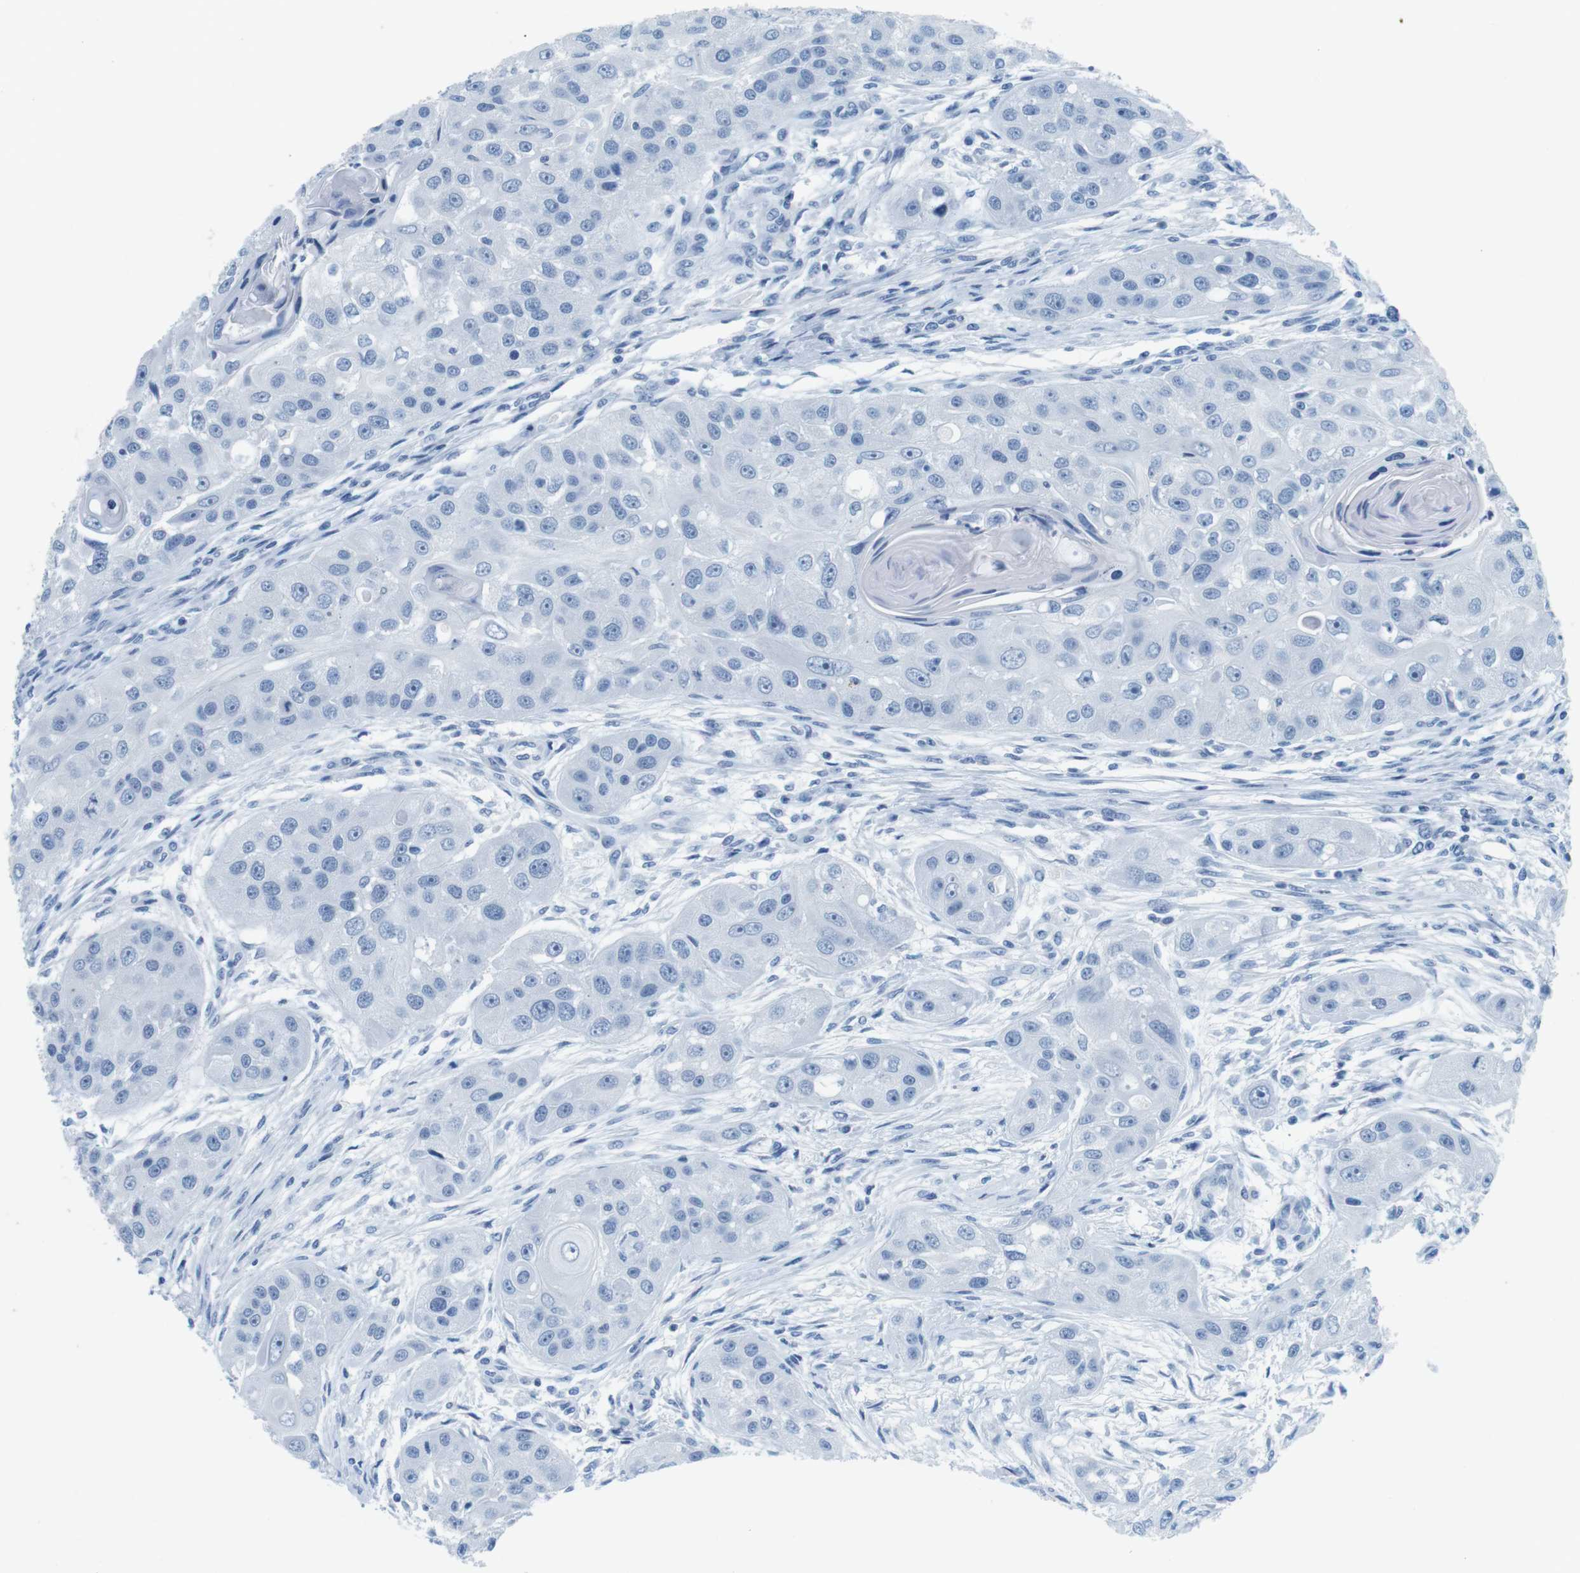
{"staining": {"intensity": "negative", "quantity": "none", "location": "none"}, "tissue": "head and neck cancer", "cell_type": "Tumor cells", "image_type": "cancer", "snomed": [{"axis": "morphology", "description": "Normal tissue, NOS"}, {"axis": "morphology", "description": "Squamous cell carcinoma, NOS"}, {"axis": "topography", "description": "Skeletal muscle"}, {"axis": "topography", "description": "Head-Neck"}], "caption": "Micrograph shows no significant protein expression in tumor cells of head and neck cancer.", "gene": "CYP2C9", "patient": {"sex": "male", "age": 51}}